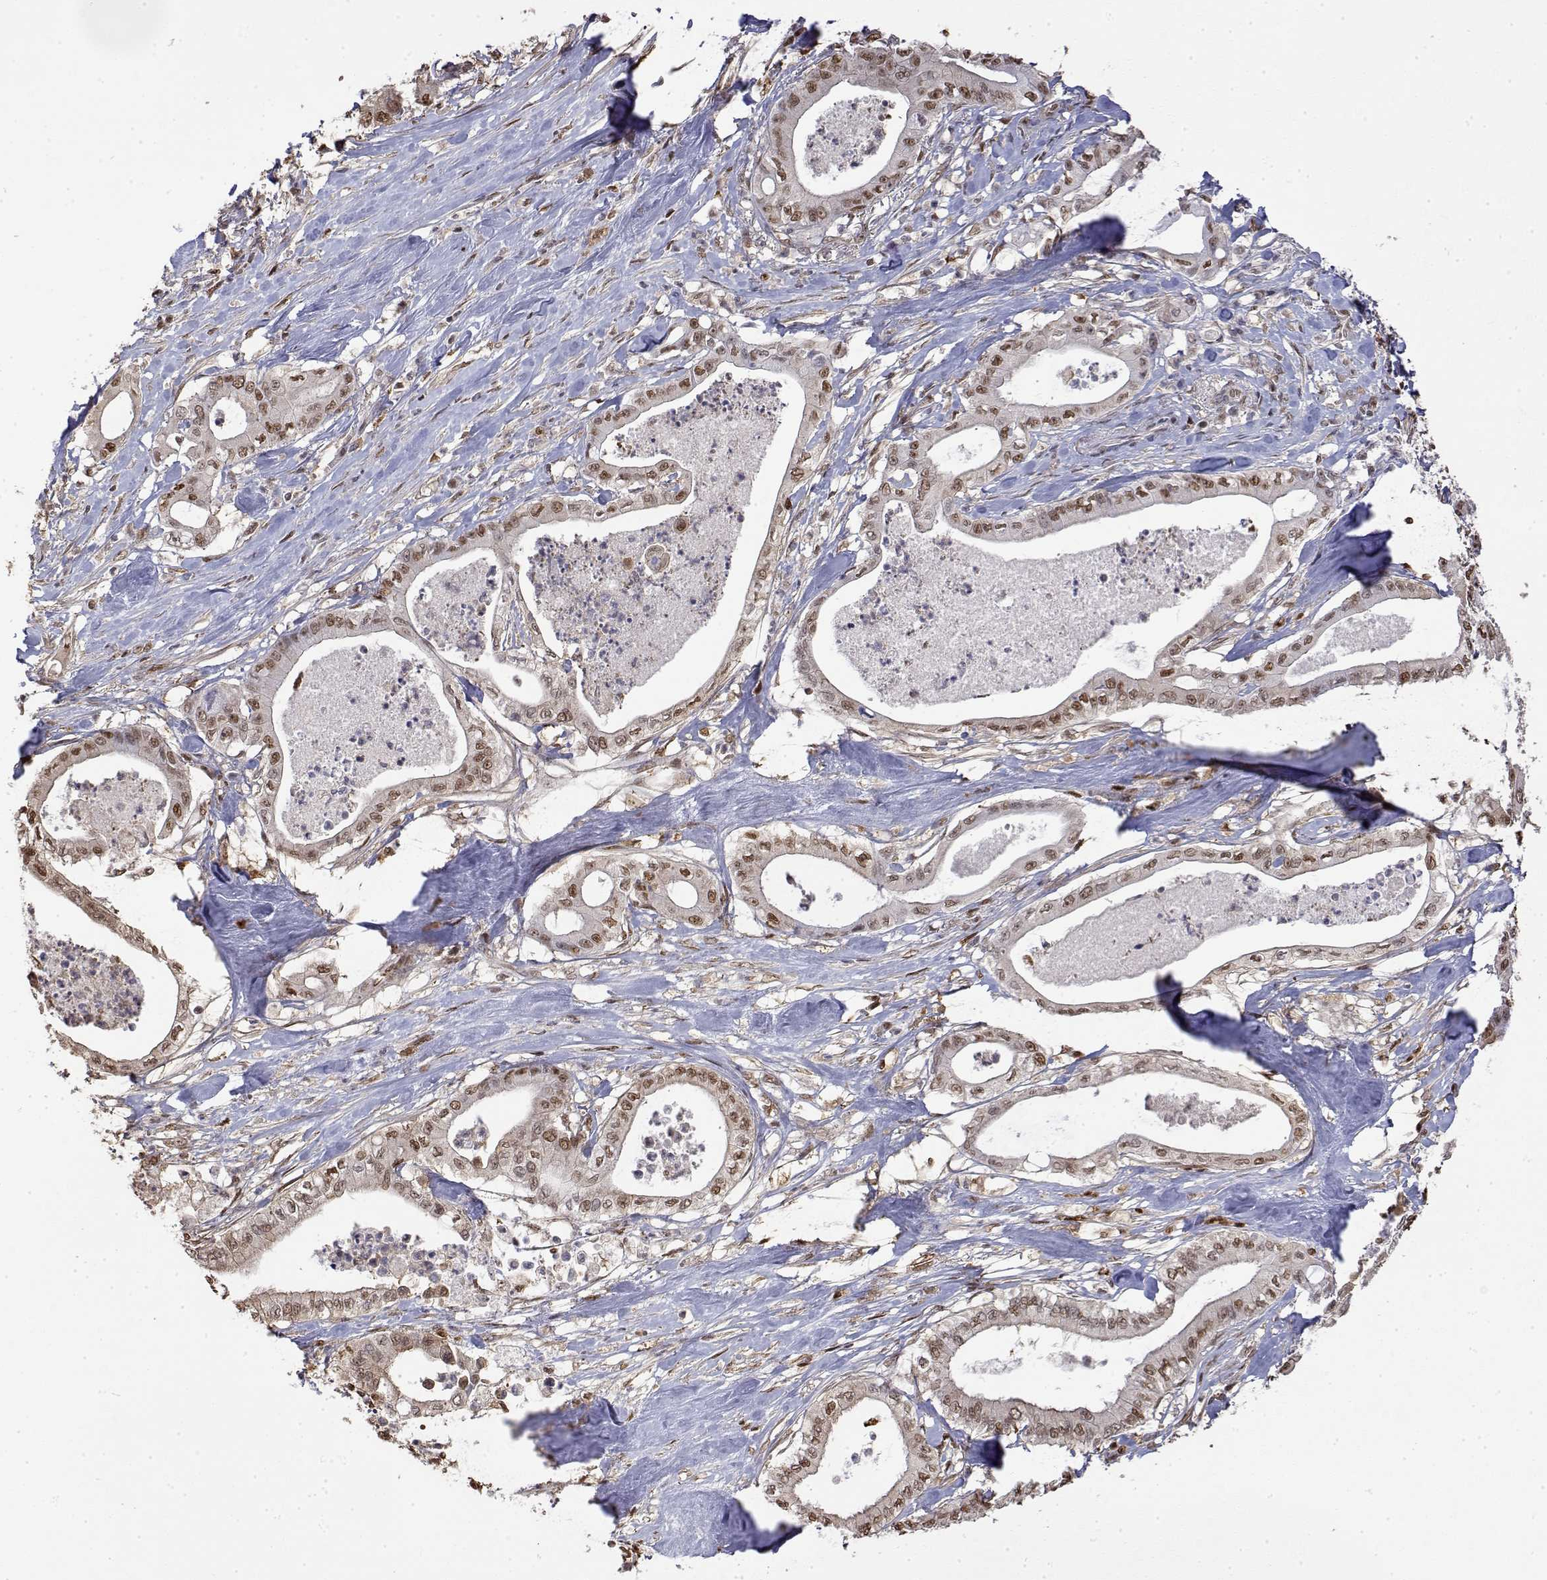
{"staining": {"intensity": "moderate", "quantity": "25%-75%", "location": "nuclear"}, "tissue": "pancreatic cancer", "cell_type": "Tumor cells", "image_type": "cancer", "snomed": [{"axis": "morphology", "description": "Adenocarcinoma, NOS"}, {"axis": "topography", "description": "Pancreas"}], "caption": "Human pancreatic adenocarcinoma stained for a protein (brown) reveals moderate nuclear positive positivity in about 25%-75% of tumor cells.", "gene": "TPI1", "patient": {"sex": "male", "age": 71}}